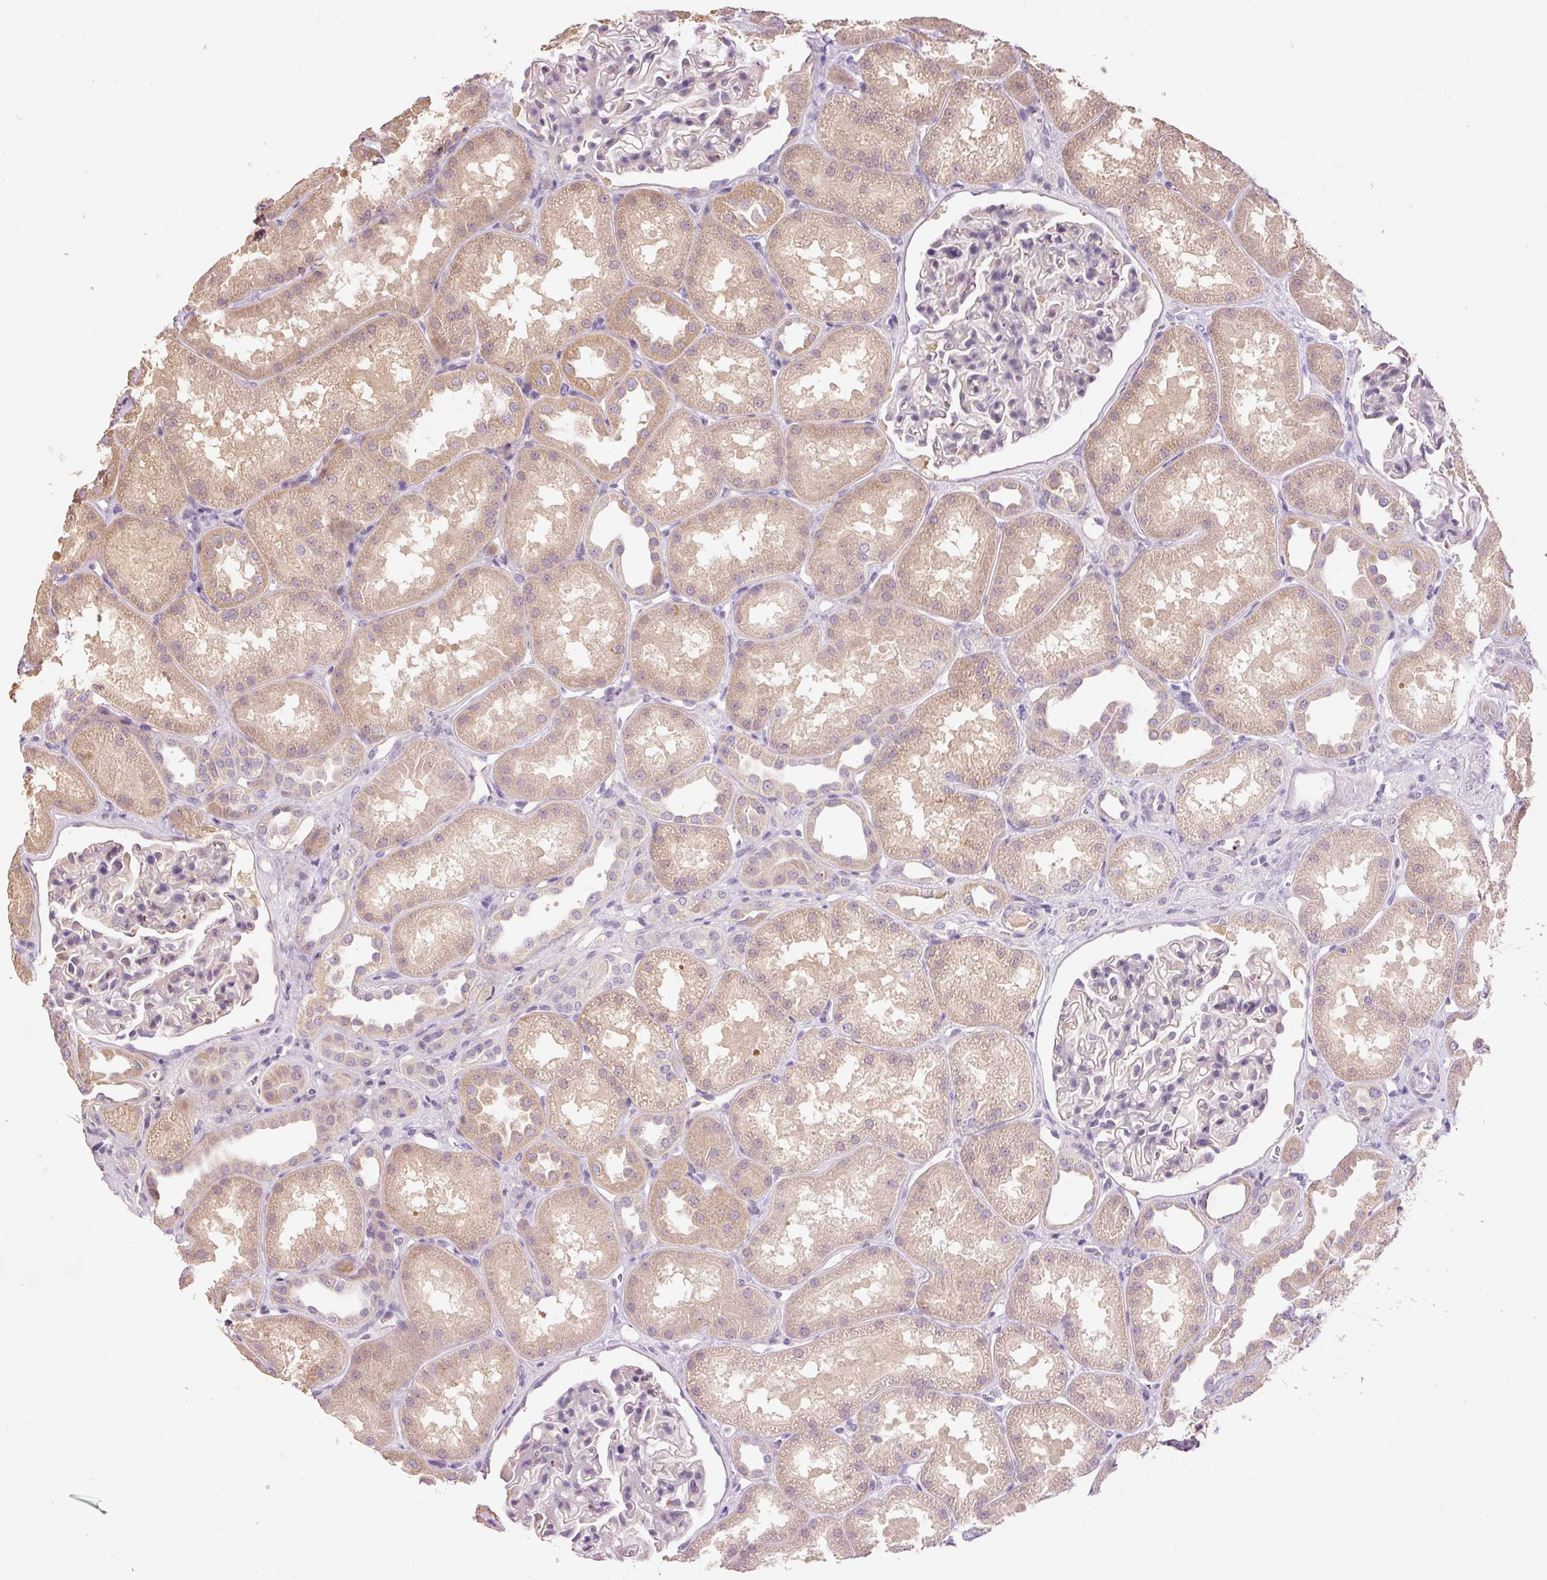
{"staining": {"intensity": "negative", "quantity": "none", "location": "none"}, "tissue": "kidney", "cell_type": "Cells in glomeruli", "image_type": "normal", "snomed": [{"axis": "morphology", "description": "Normal tissue, NOS"}, {"axis": "topography", "description": "Kidney"}], "caption": "Cells in glomeruli are negative for protein expression in normal human kidney. (DAB immunohistochemistry (IHC), high magnification).", "gene": "CMTM8", "patient": {"sex": "male", "age": 61}}